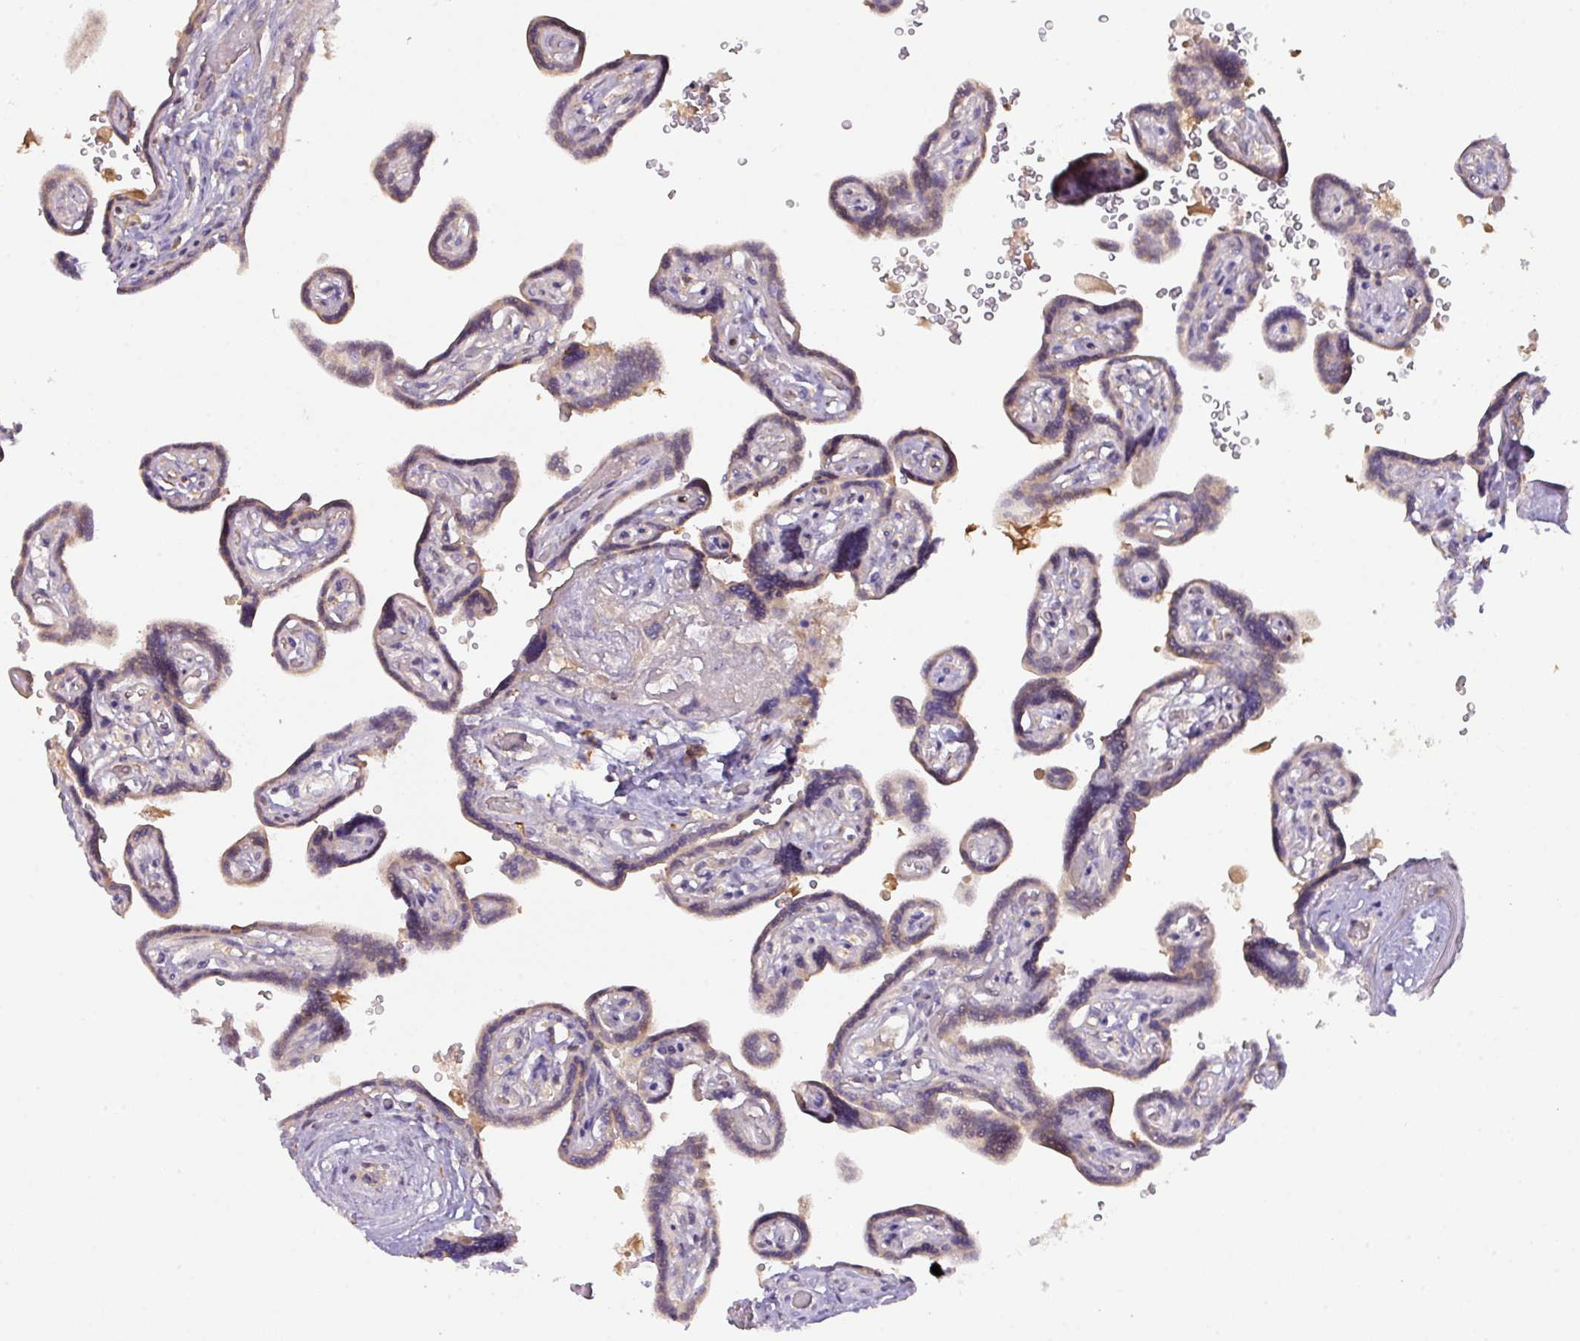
{"staining": {"intensity": "negative", "quantity": "none", "location": "none"}, "tissue": "placenta", "cell_type": "Decidual cells", "image_type": "normal", "snomed": [{"axis": "morphology", "description": "Normal tissue, NOS"}, {"axis": "topography", "description": "Placenta"}], "caption": "High magnification brightfield microscopy of unremarkable placenta stained with DAB (3,3'-diaminobenzidine) (brown) and counterstained with hematoxylin (blue): decidual cells show no significant staining. (Brightfield microscopy of DAB (3,3'-diaminobenzidine) immunohistochemistry at high magnification).", "gene": "ZNF394", "patient": {"sex": "female", "age": 32}}